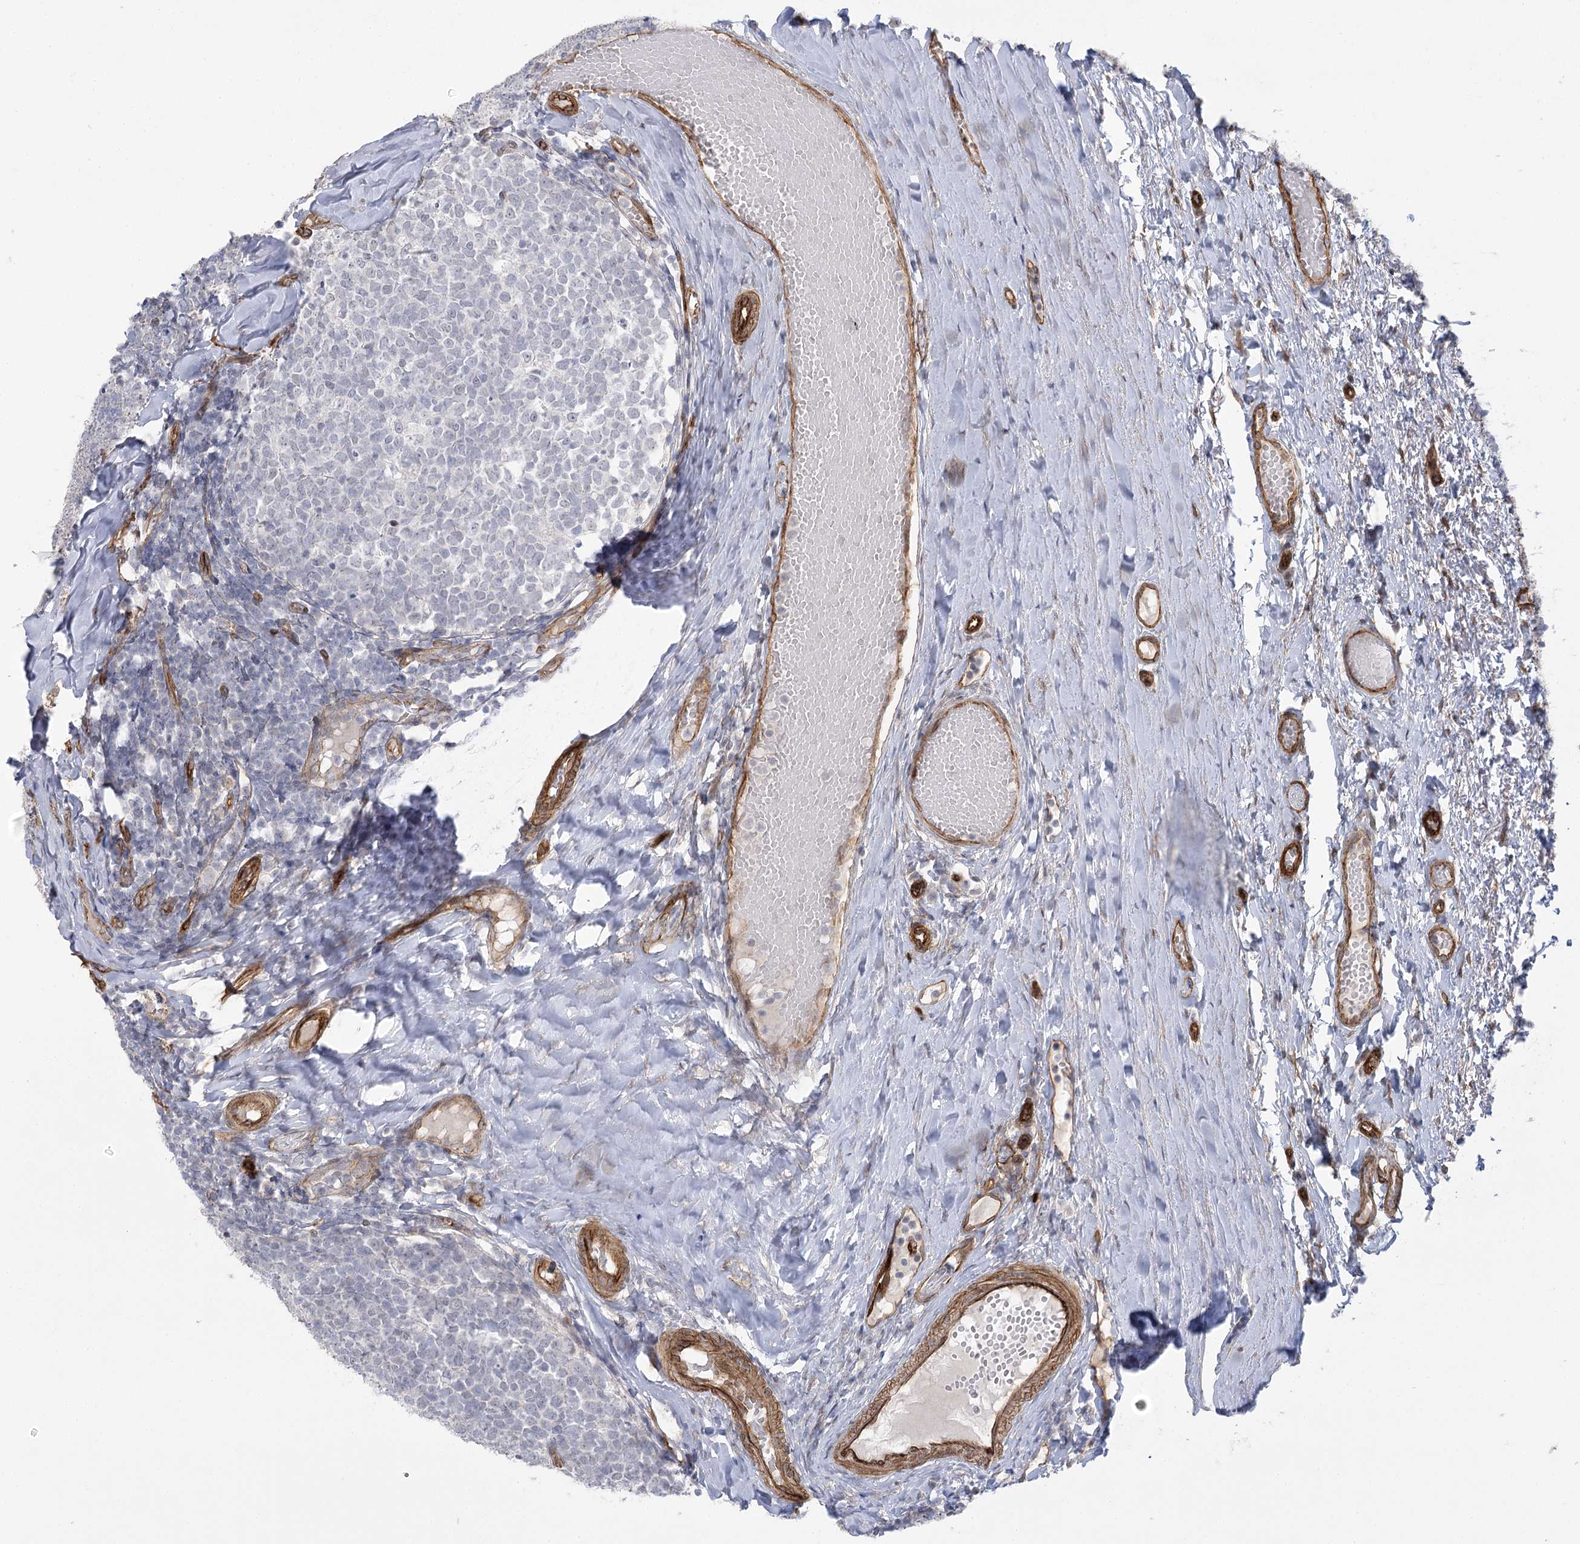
{"staining": {"intensity": "negative", "quantity": "none", "location": "none"}, "tissue": "tonsil", "cell_type": "Germinal center cells", "image_type": "normal", "snomed": [{"axis": "morphology", "description": "Normal tissue, NOS"}, {"axis": "topography", "description": "Tonsil"}], "caption": "The micrograph reveals no staining of germinal center cells in normal tonsil.", "gene": "AMTN", "patient": {"sex": "female", "age": 19}}